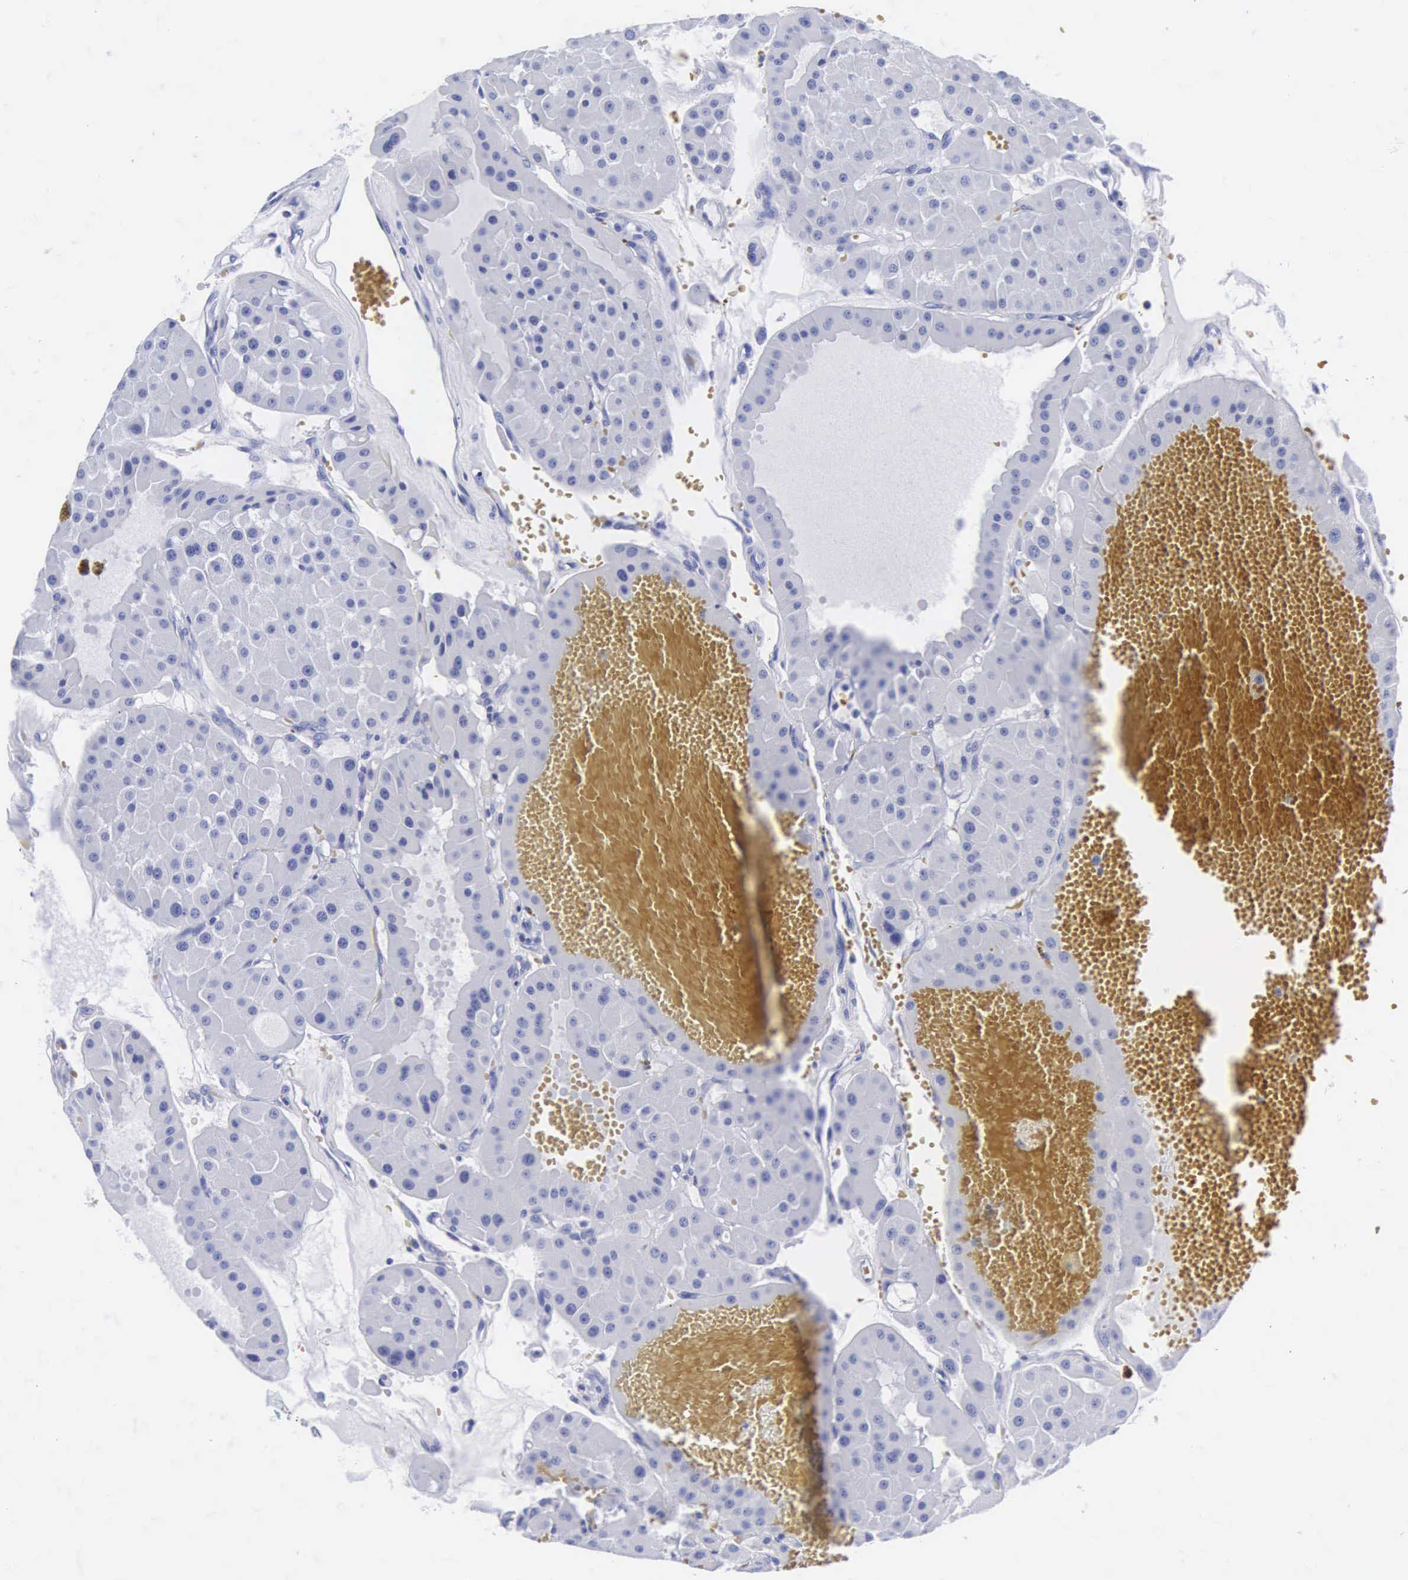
{"staining": {"intensity": "negative", "quantity": "none", "location": "none"}, "tissue": "renal cancer", "cell_type": "Tumor cells", "image_type": "cancer", "snomed": [{"axis": "morphology", "description": "Adenocarcinoma, uncertain malignant potential"}, {"axis": "topography", "description": "Kidney"}], "caption": "High power microscopy photomicrograph of an immunohistochemistry (IHC) photomicrograph of renal cancer, revealing no significant positivity in tumor cells.", "gene": "INS", "patient": {"sex": "male", "age": 63}}